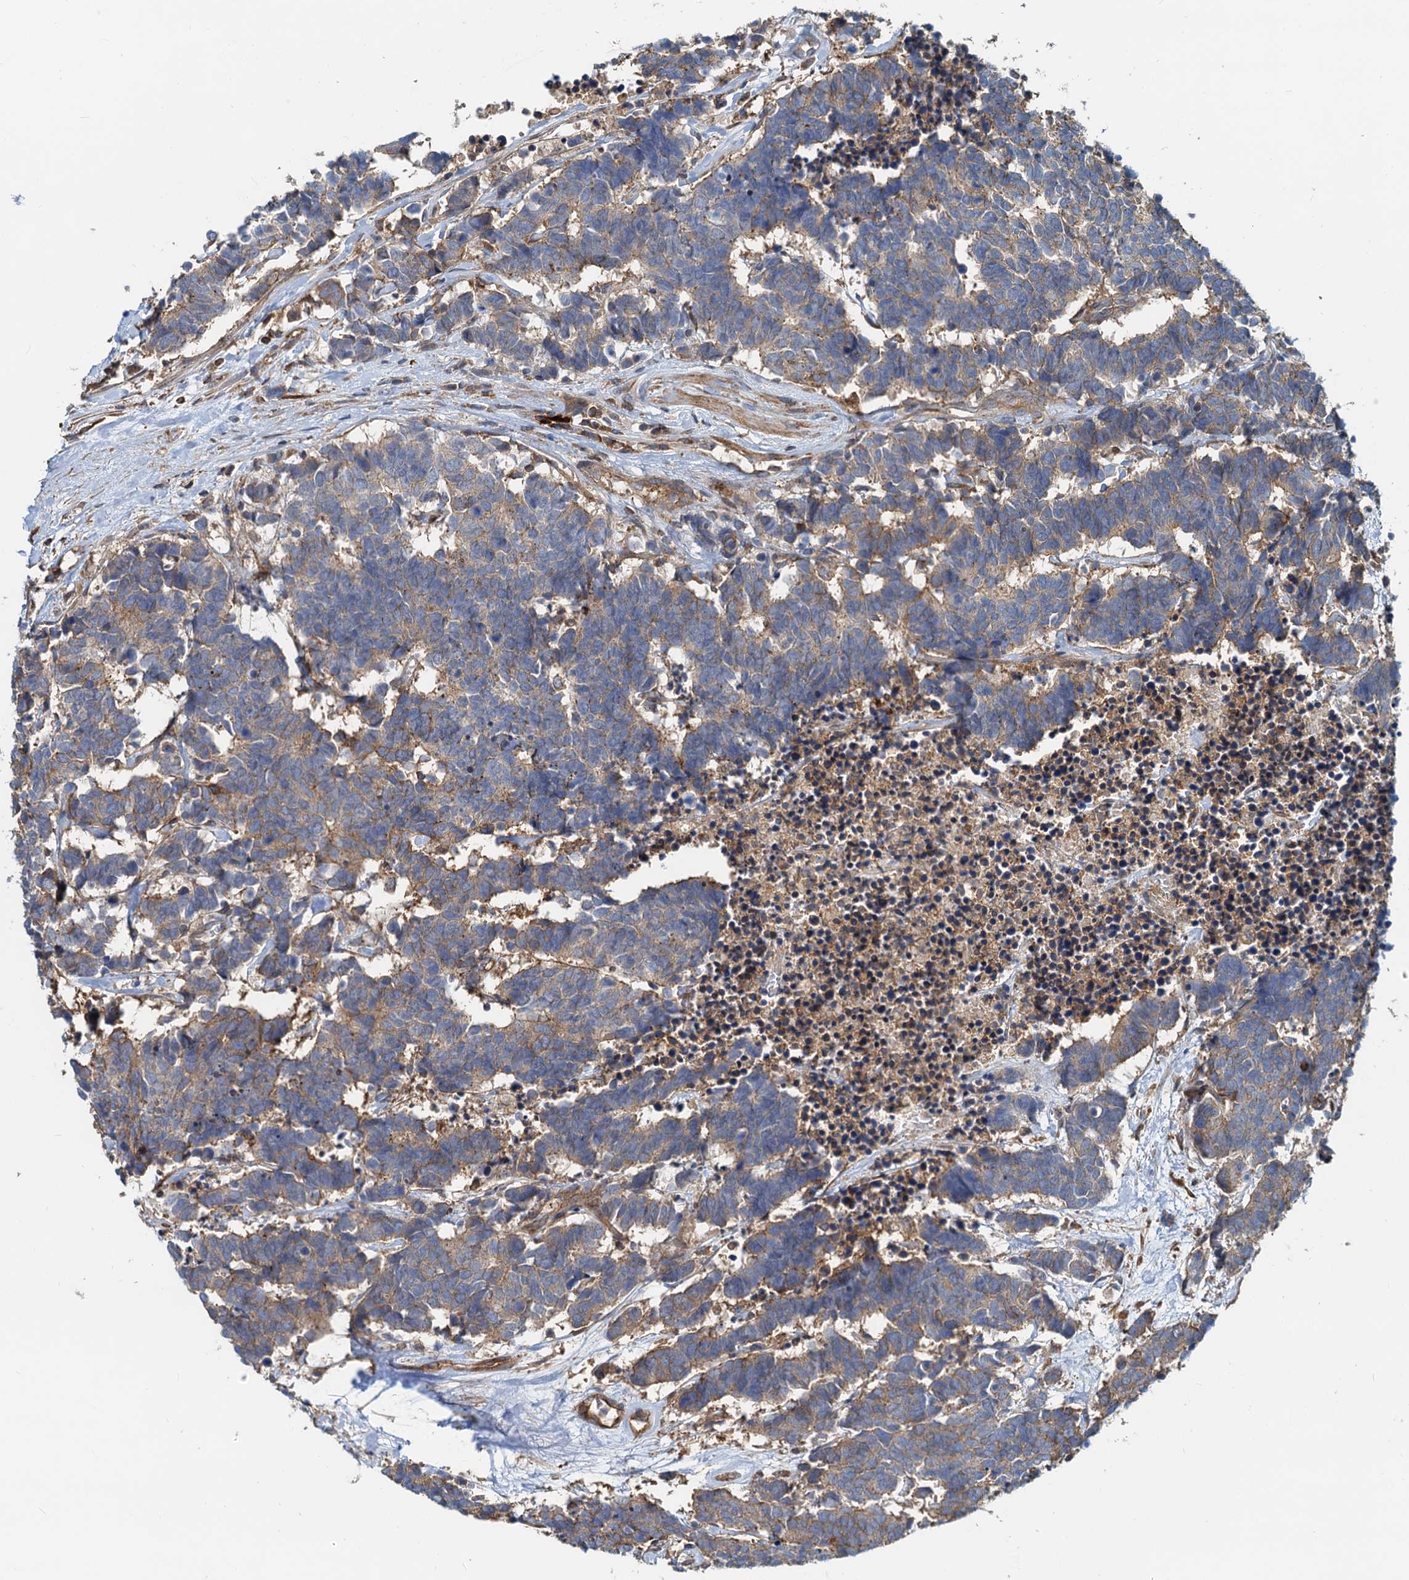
{"staining": {"intensity": "weak", "quantity": "25%-75%", "location": "cytoplasmic/membranous"}, "tissue": "carcinoid", "cell_type": "Tumor cells", "image_type": "cancer", "snomed": [{"axis": "morphology", "description": "Carcinoma, NOS"}, {"axis": "morphology", "description": "Carcinoid, malignant, NOS"}, {"axis": "topography", "description": "Urinary bladder"}], "caption": "The micrograph demonstrates staining of carcinoid, revealing weak cytoplasmic/membranous protein staining (brown color) within tumor cells.", "gene": "LNX2", "patient": {"sex": "male", "age": 57}}